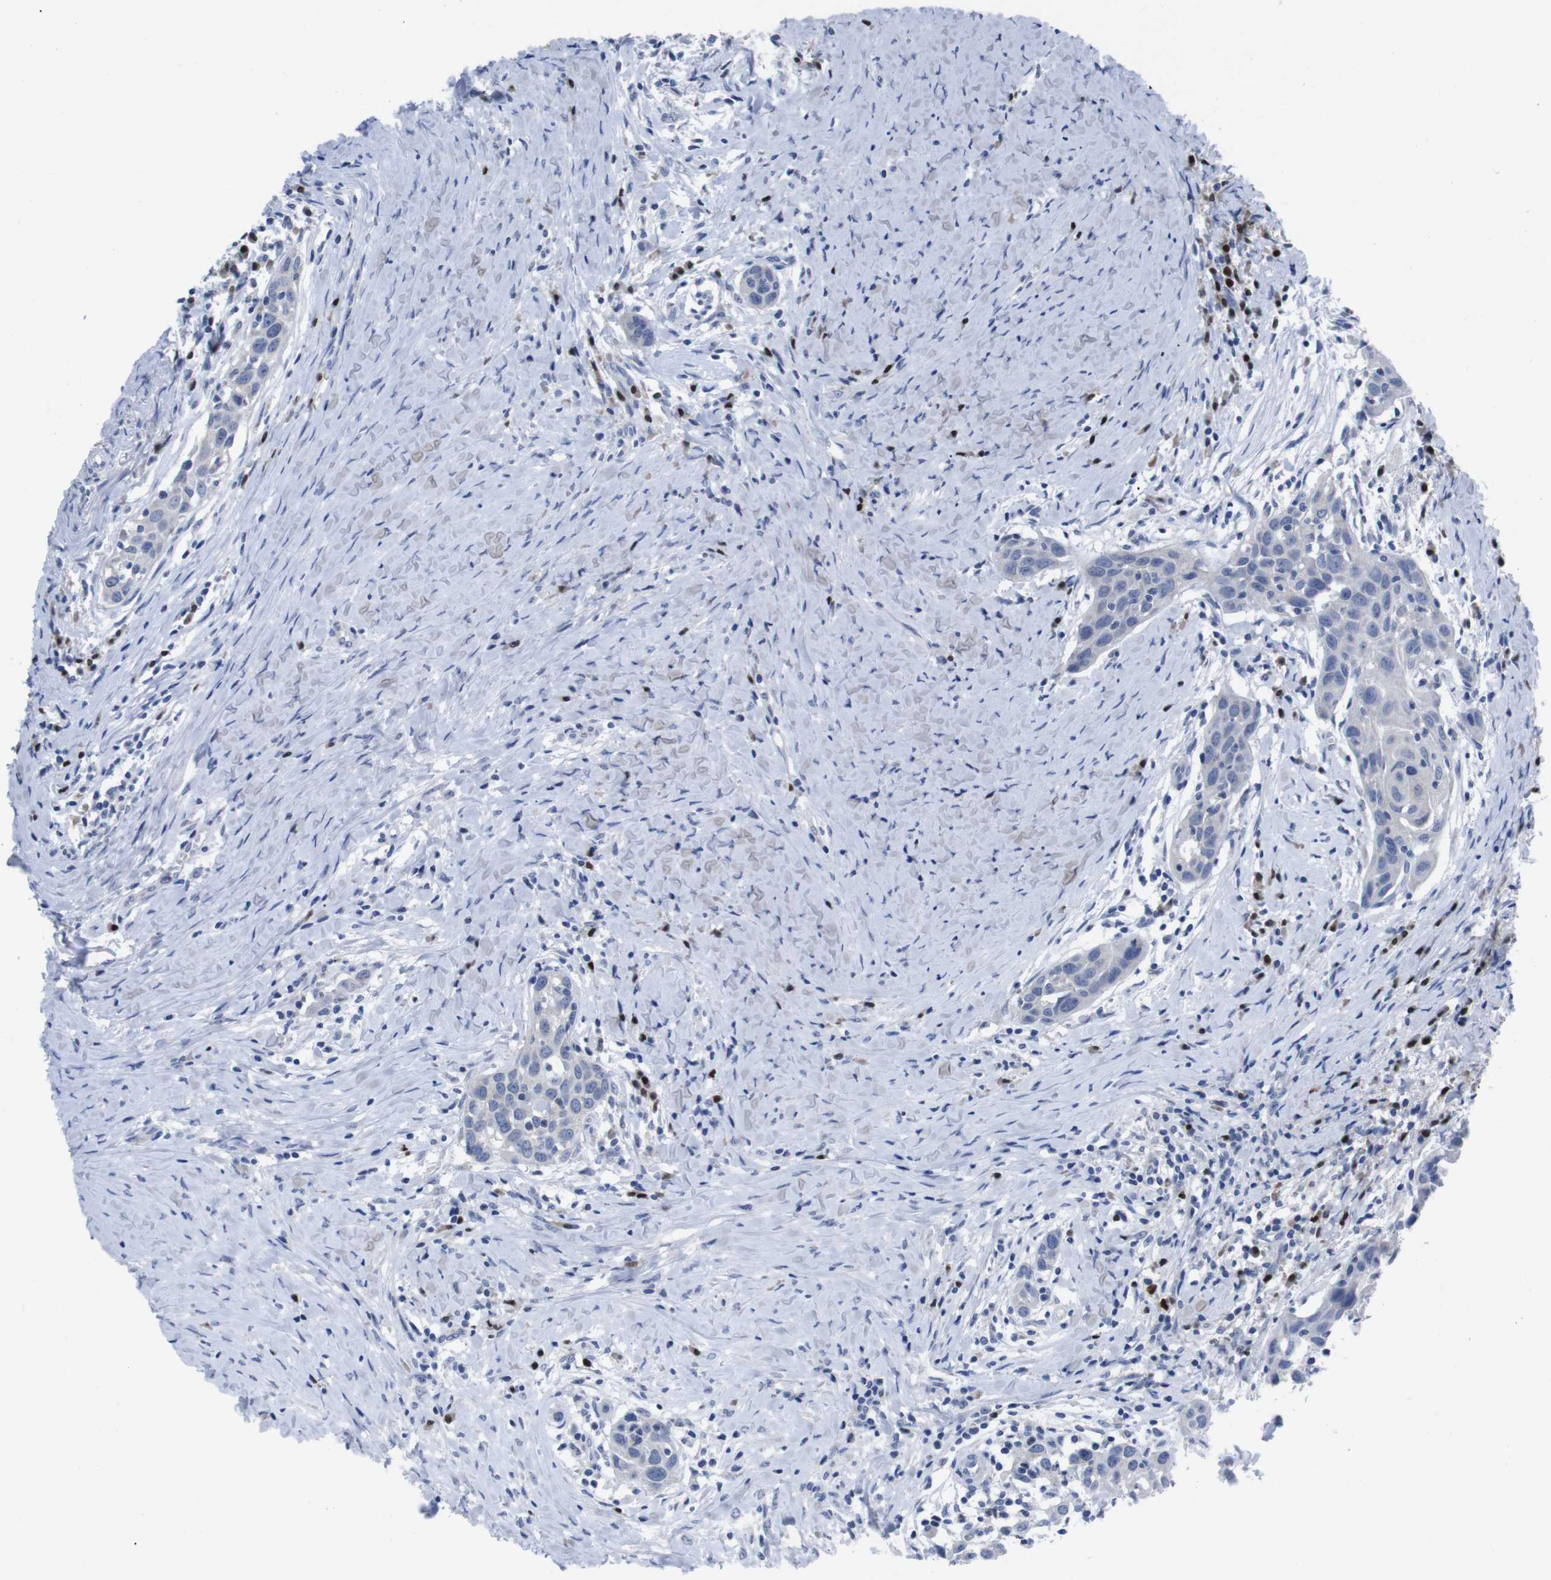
{"staining": {"intensity": "negative", "quantity": "none", "location": "none"}, "tissue": "head and neck cancer", "cell_type": "Tumor cells", "image_type": "cancer", "snomed": [{"axis": "morphology", "description": "Squamous cell carcinoma, NOS"}, {"axis": "topography", "description": "Oral tissue"}, {"axis": "topography", "description": "Head-Neck"}], "caption": "Immunohistochemical staining of human head and neck cancer (squamous cell carcinoma) demonstrates no significant positivity in tumor cells. (DAB immunohistochemistry, high magnification).", "gene": "IRF4", "patient": {"sex": "female", "age": 50}}